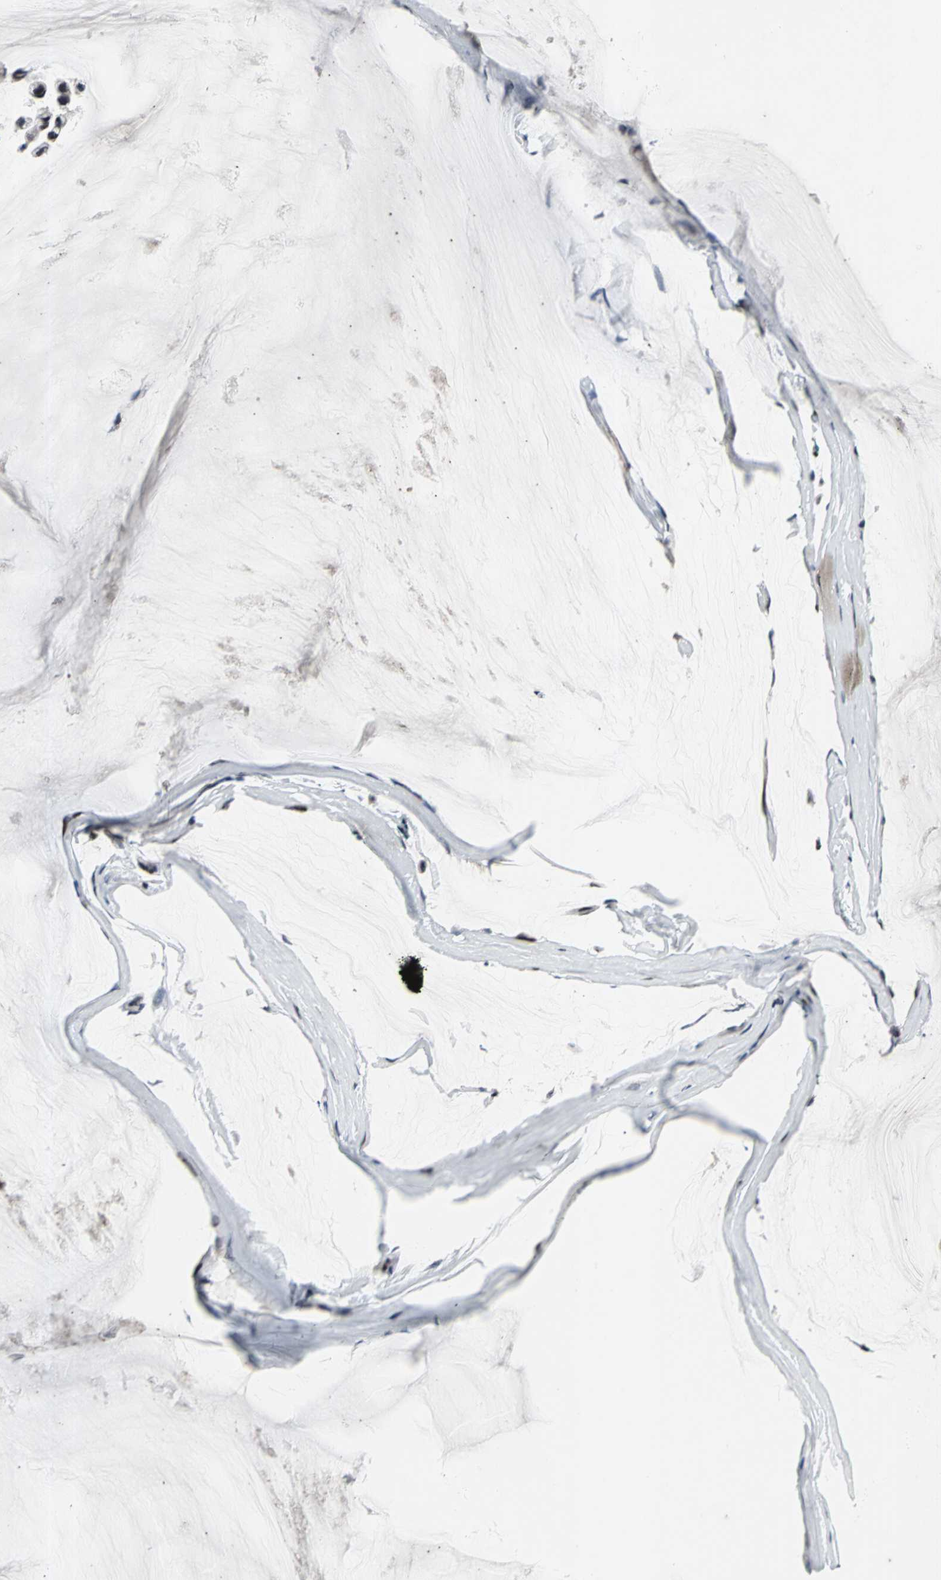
{"staining": {"intensity": "strong", "quantity": ">75%", "location": "nuclear"}, "tissue": "ovarian cancer", "cell_type": "Tumor cells", "image_type": "cancer", "snomed": [{"axis": "morphology", "description": "Cystadenocarcinoma, mucinous, NOS"}, {"axis": "topography", "description": "Ovary"}], "caption": "Immunohistochemistry (IHC) micrograph of ovarian cancer stained for a protein (brown), which shows high levels of strong nuclear expression in about >75% of tumor cells.", "gene": "SRF", "patient": {"sex": "female", "age": 39}}